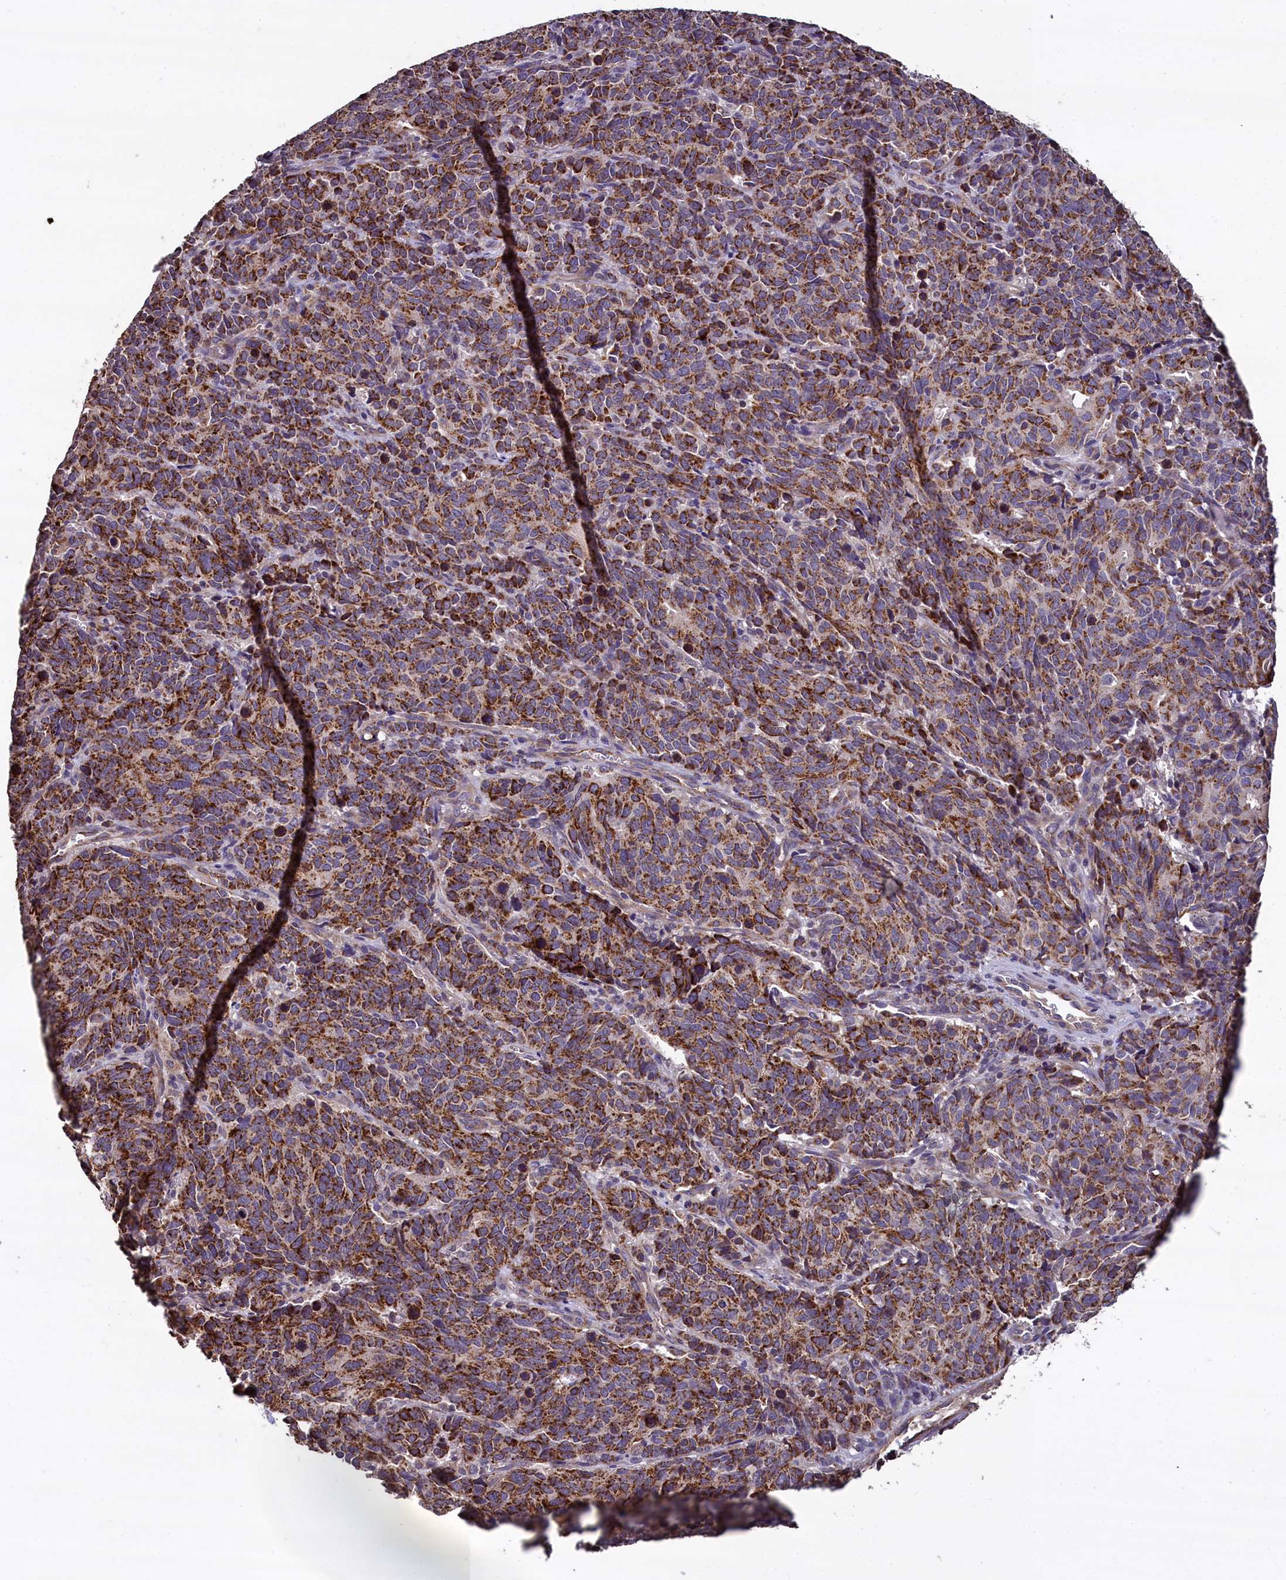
{"staining": {"intensity": "strong", "quantity": ">75%", "location": "cytoplasmic/membranous"}, "tissue": "cervical cancer", "cell_type": "Tumor cells", "image_type": "cancer", "snomed": [{"axis": "morphology", "description": "Squamous cell carcinoma, NOS"}, {"axis": "topography", "description": "Cervix"}], "caption": "DAB immunohistochemical staining of cervical cancer (squamous cell carcinoma) displays strong cytoplasmic/membranous protein expression in about >75% of tumor cells. (IHC, brightfield microscopy, high magnification).", "gene": "COQ9", "patient": {"sex": "female", "age": 60}}